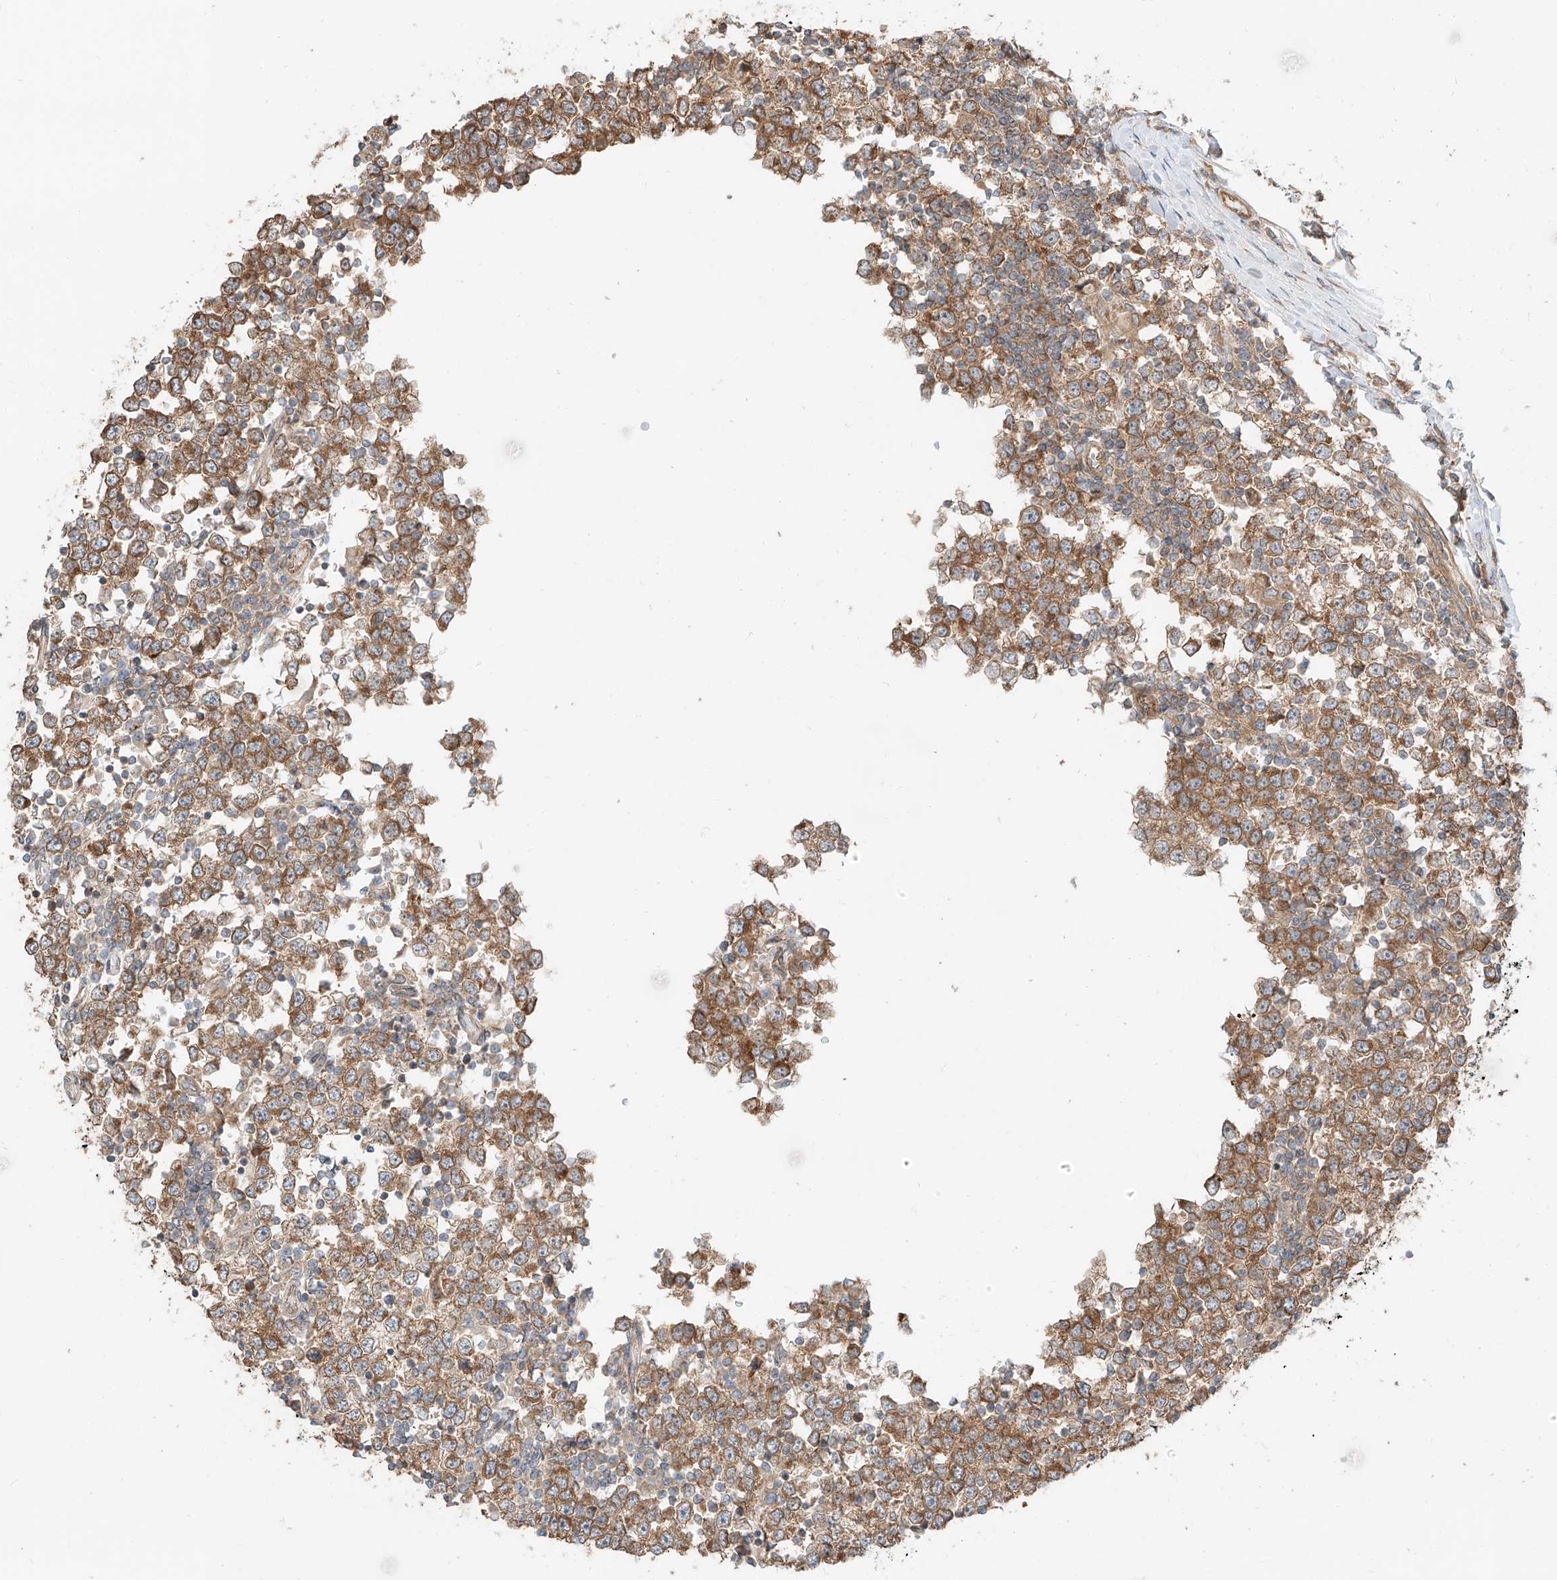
{"staining": {"intensity": "moderate", "quantity": ">75%", "location": "cytoplasmic/membranous"}, "tissue": "testis cancer", "cell_type": "Tumor cells", "image_type": "cancer", "snomed": [{"axis": "morphology", "description": "Seminoma, NOS"}, {"axis": "topography", "description": "Testis"}], "caption": "The histopathology image demonstrates immunohistochemical staining of testis seminoma. There is moderate cytoplasmic/membranous expression is identified in approximately >75% of tumor cells.", "gene": "CEP162", "patient": {"sex": "male", "age": 65}}